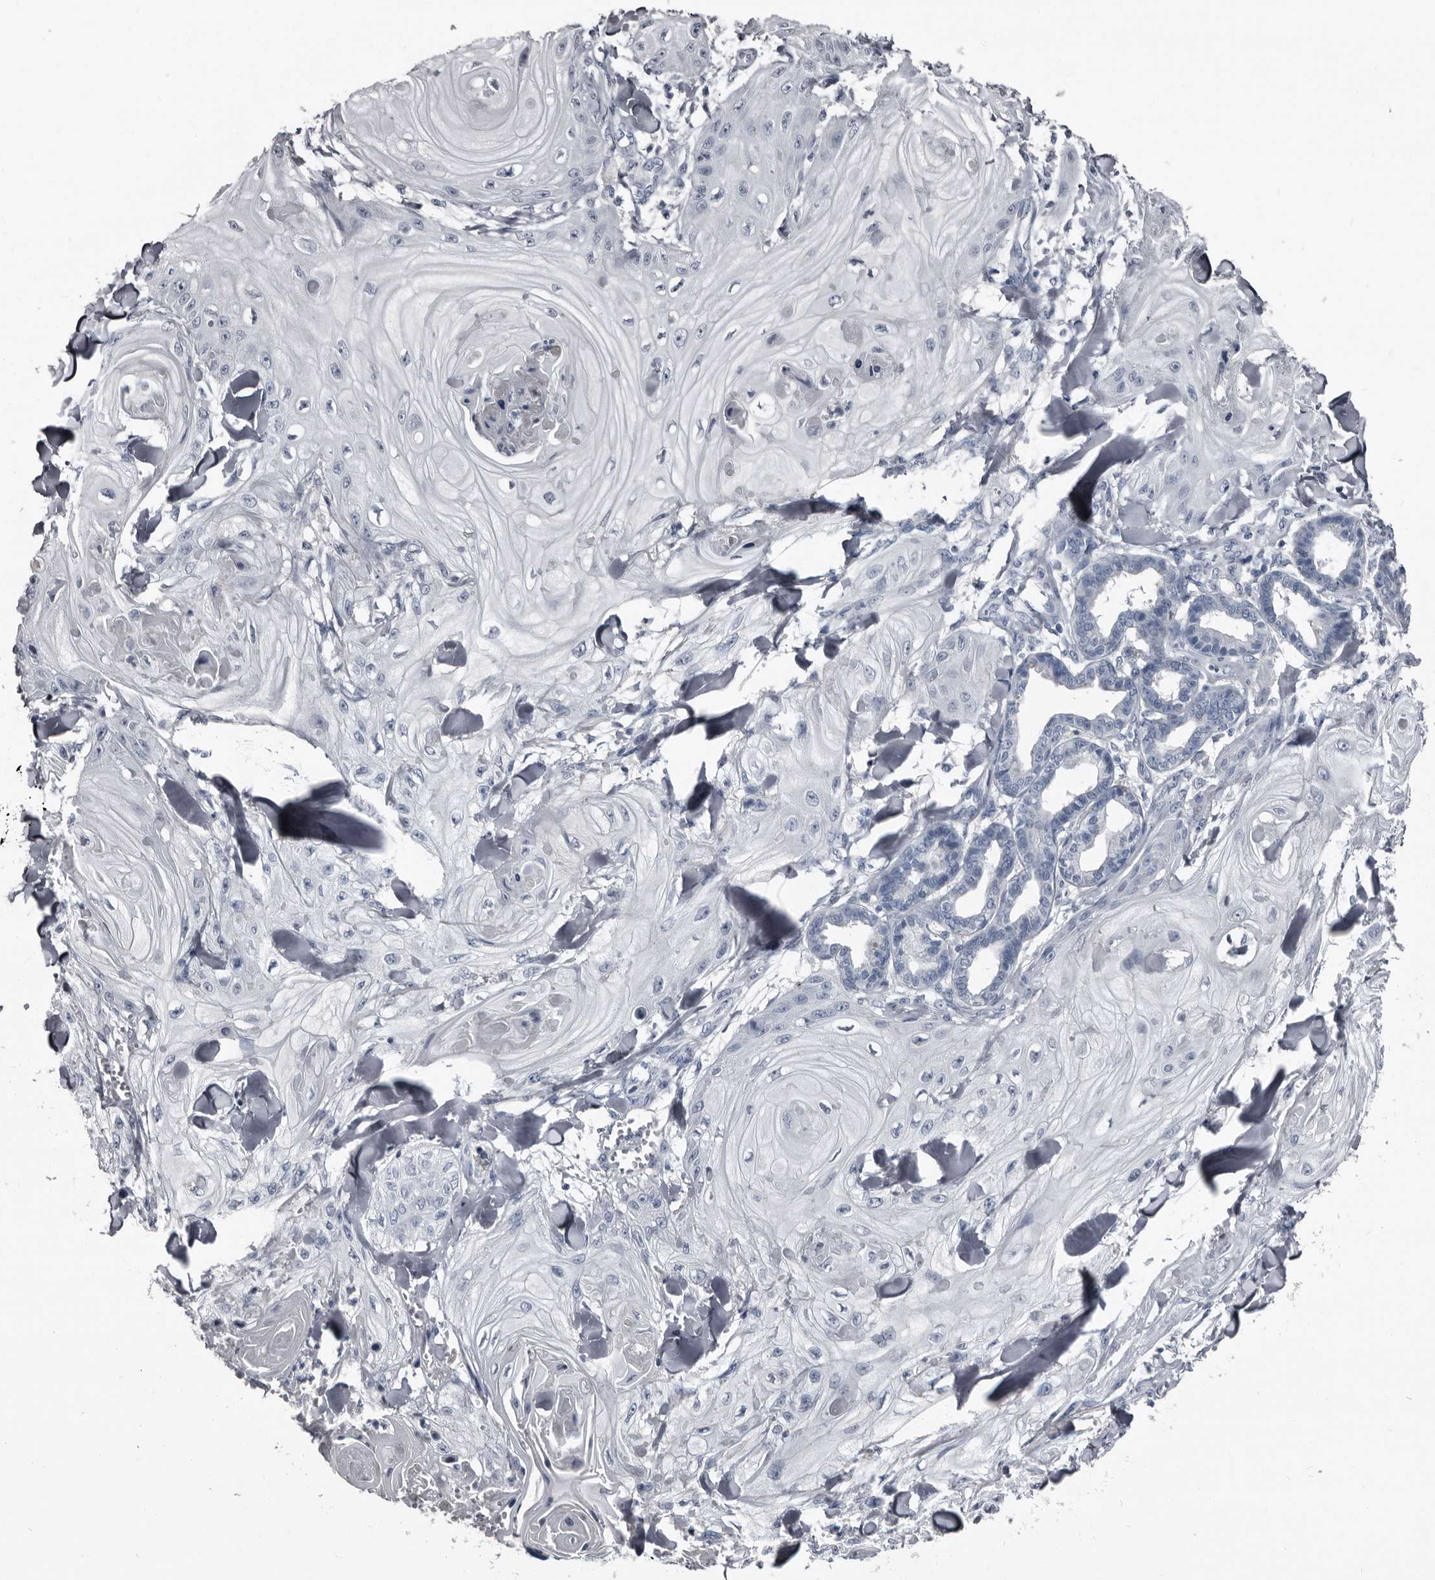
{"staining": {"intensity": "negative", "quantity": "none", "location": "none"}, "tissue": "skin cancer", "cell_type": "Tumor cells", "image_type": "cancer", "snomed": [{"axis": "morphology", "description": "Squamous cell carcinoma, NOS"}, {"axis": "topography", "description": "Skin"}], "caption": "Skin cancer (squamous cell carcinoma) was stained to show a protein in brown. There is no significant expression in tumor cells.", "gene": "GREB1", "patient": {"sex": "male", "age": 74}}